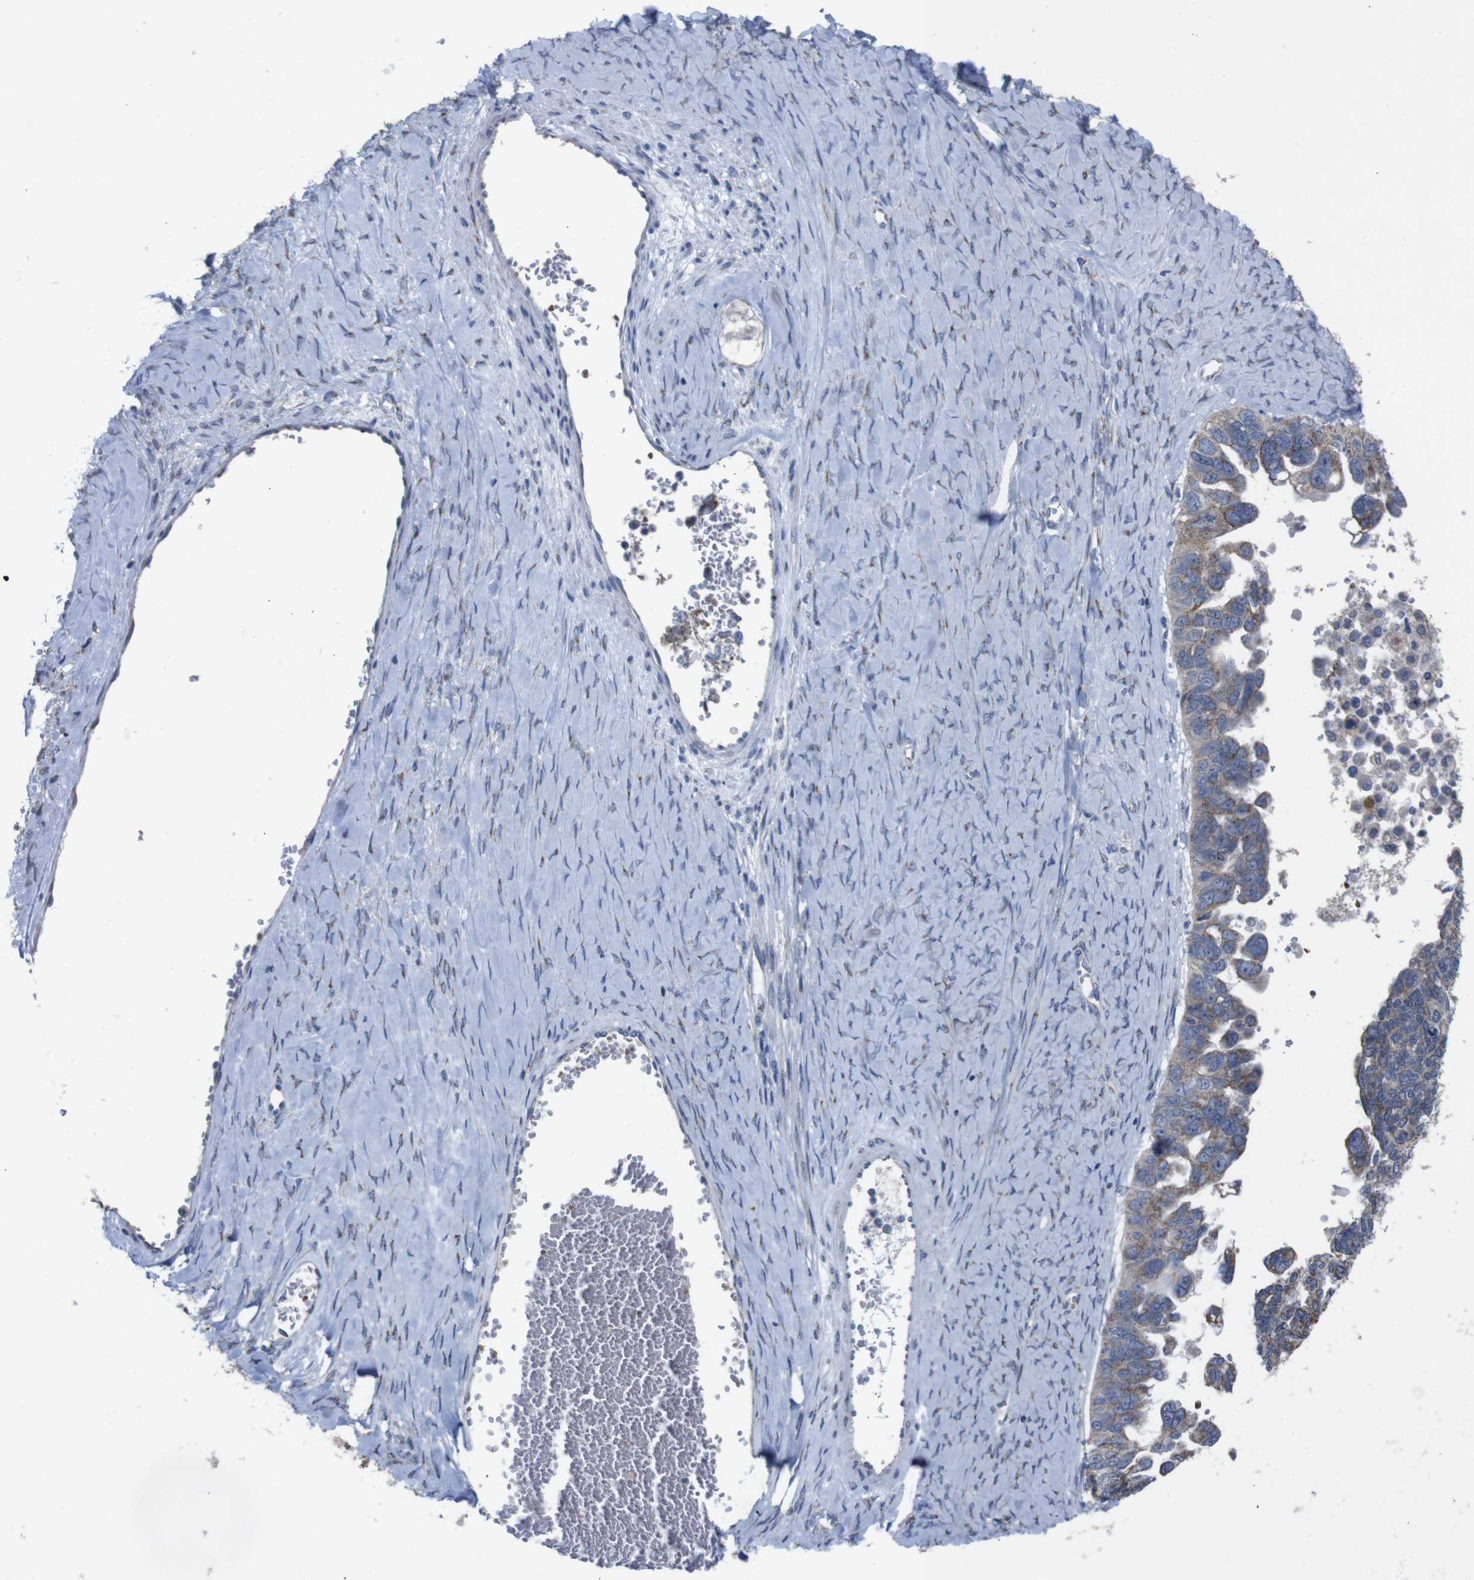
{"staining": {"intensity": "moderate", "quantity": "25%-75%", "location": "cytoplasmic/membranous"}, "tissue": "ovarian cancer", "cell_type": "Tumor cells", "image_type": "cancer", "snomed": [{"axis": "morphology", "description": "Cystadenocarcinoma, serous, NOS"}, {"axis": "topography", "description": "Ovary"}], "caption": "Approximately 25%-75% of tumor cells in ovarian cancer show moderate cytoplasmic/membranous protein positivity as visualized by brown immunohistochemical staining.", "gene": "CHST10", "patient": {"sex": "female", "age": 79}}